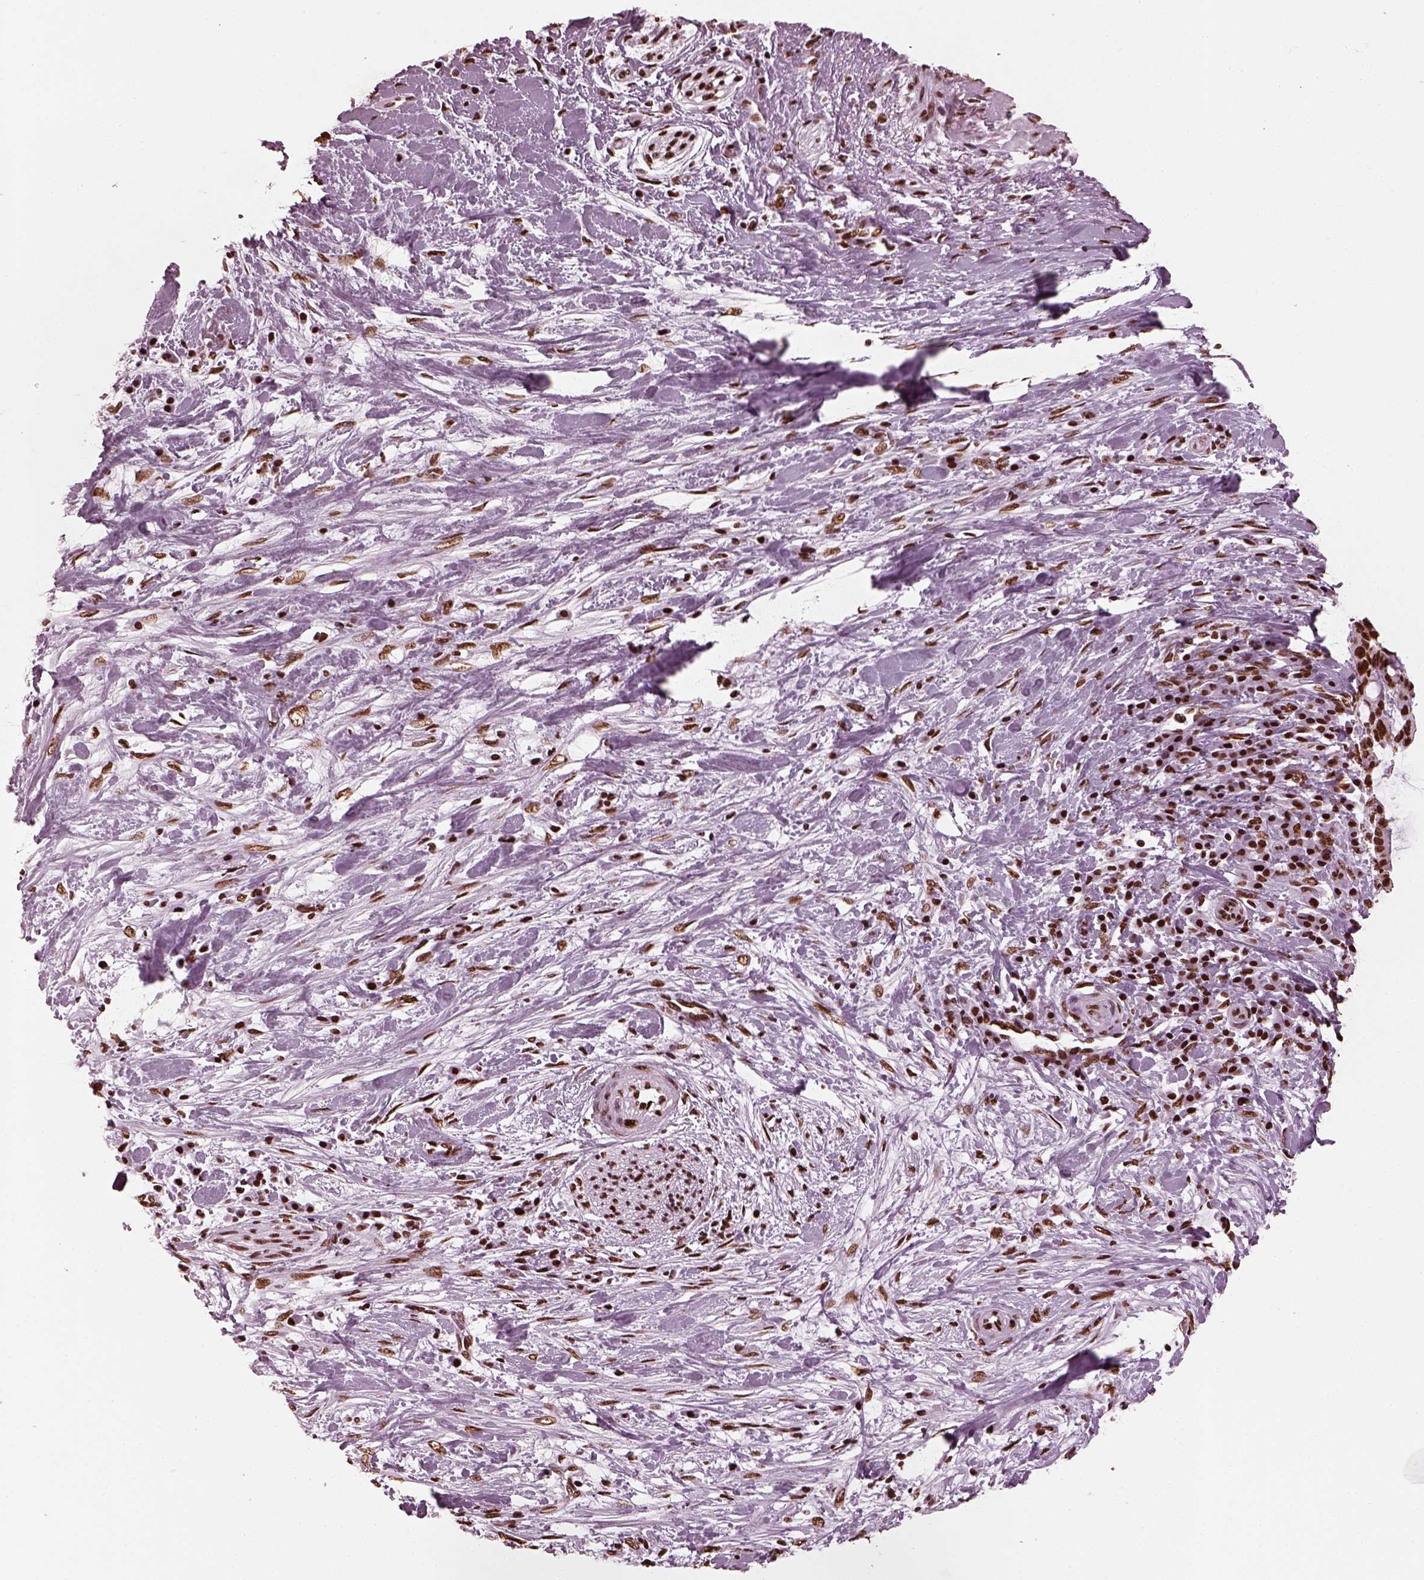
{"staining": {"intensity": "strong", "quantity": ">75%", "location": "nuclear"}, "tissue": "liver cancer", "cell_type": "Tumor cells", "image_type": "cancer", "snomed": [{"axis": "morphology", "description": "Cholangiocarcinoma"}, {"axis": "topography", "description": "Liver"}], "caption": "IHC (DAB (3,3'-diaminobenzidine)) staining of human liver cancer (cholangiocarcinoma) displays strong nuclear protein expression in about >75% of tumor cells. (DAB IHC, brown staining for protein, blue staining for nuclei).", "gene": "CBFA2T3", "patient": {"sex": "female", "age": 73}}